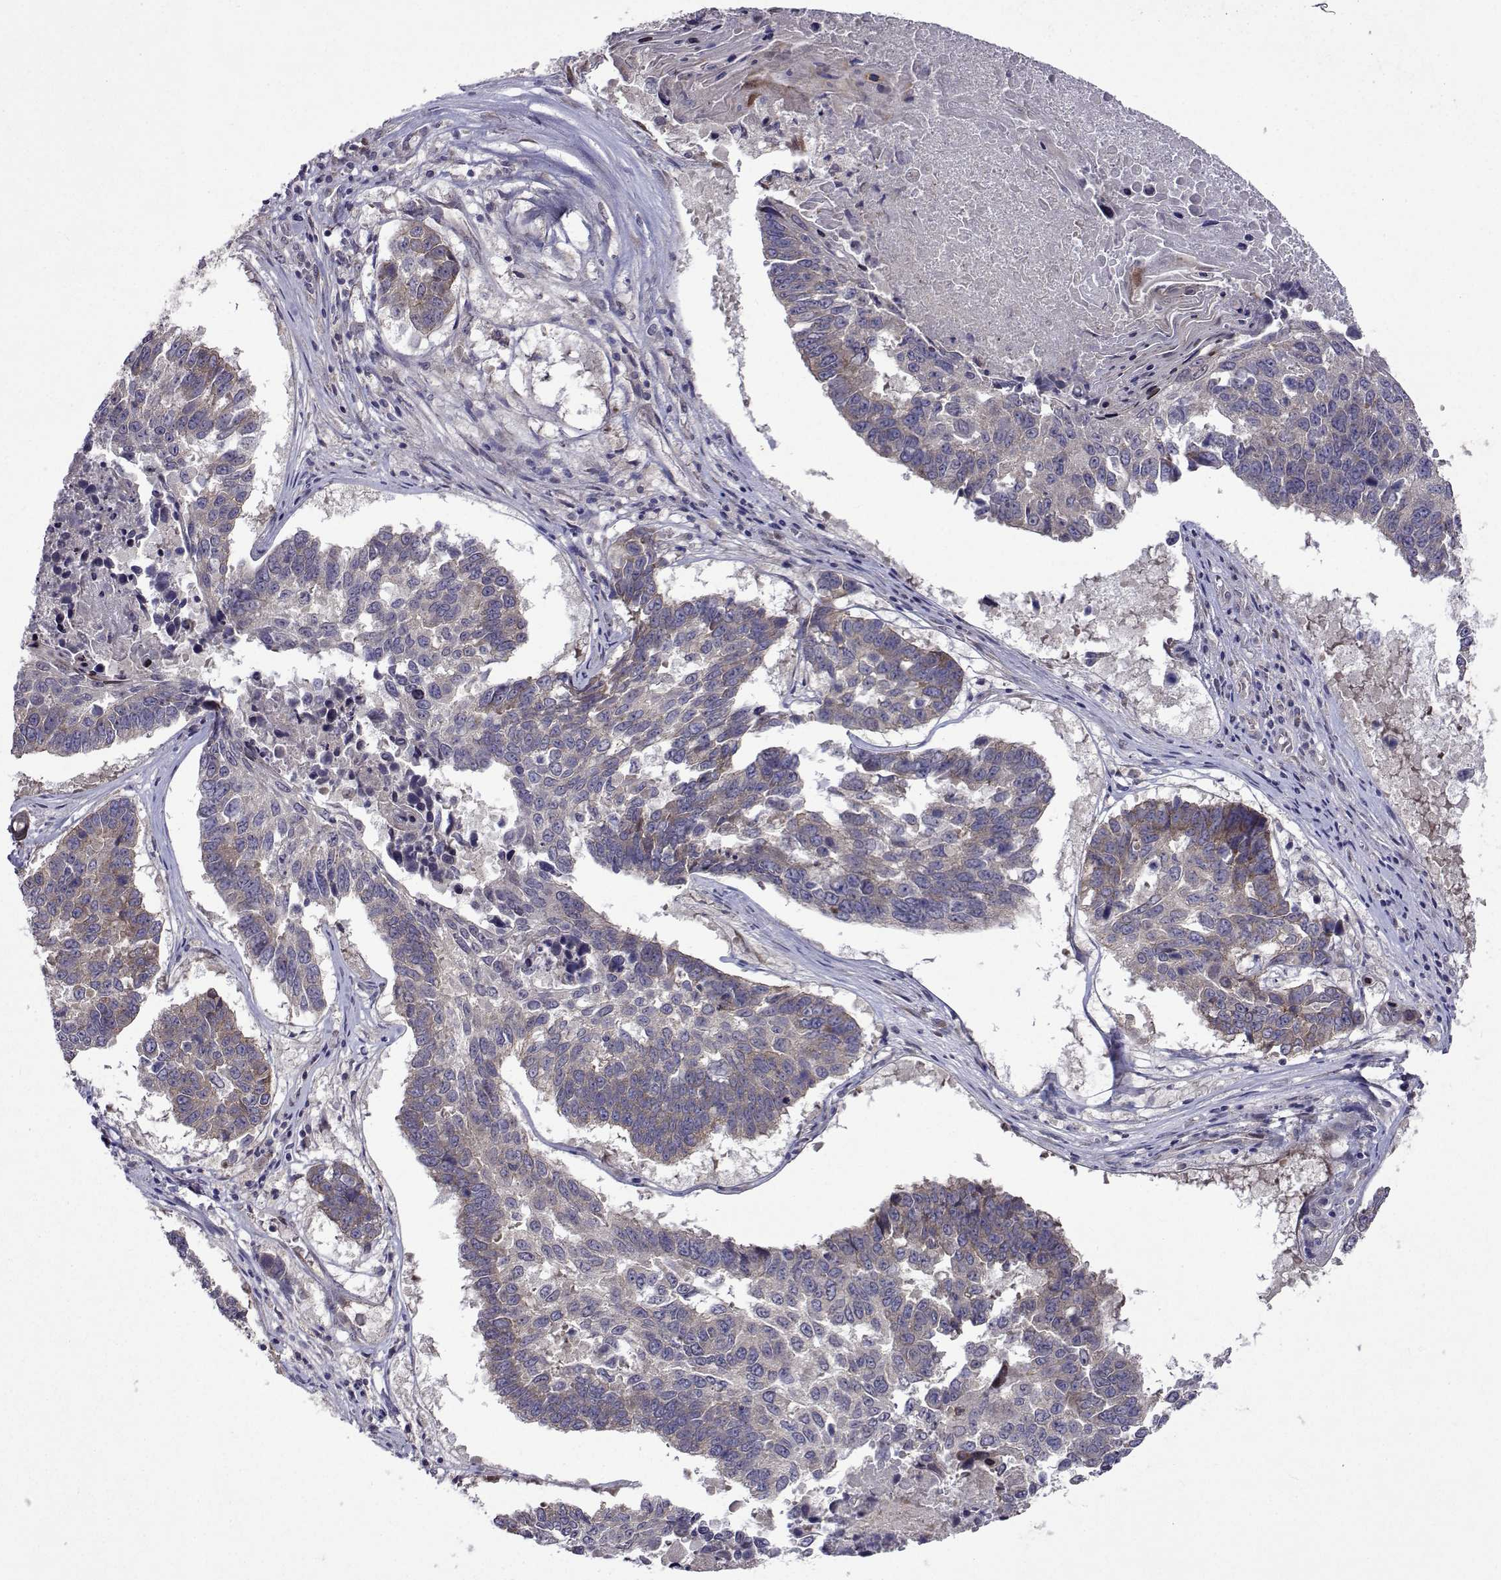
{"staining": {"intensity": "weak", "quantity": "<25%", "location": "cytoplasmic/membranous"}, "tissue": "lung cancer", "cell_type": "Tumor cells", "image_type": "cancer", "snomed": [{"axis": "morphology", "description": "Squamous cell carcinoma, NOS"}, {"axis": "topography", "description": "Lung"}], "caption": "DAB immunohistochemical staining of lung cancer reveals no significant positivity in tumor cells.", "gene": "TARBP2", "patient": {"sex": "male", "age": 73}}